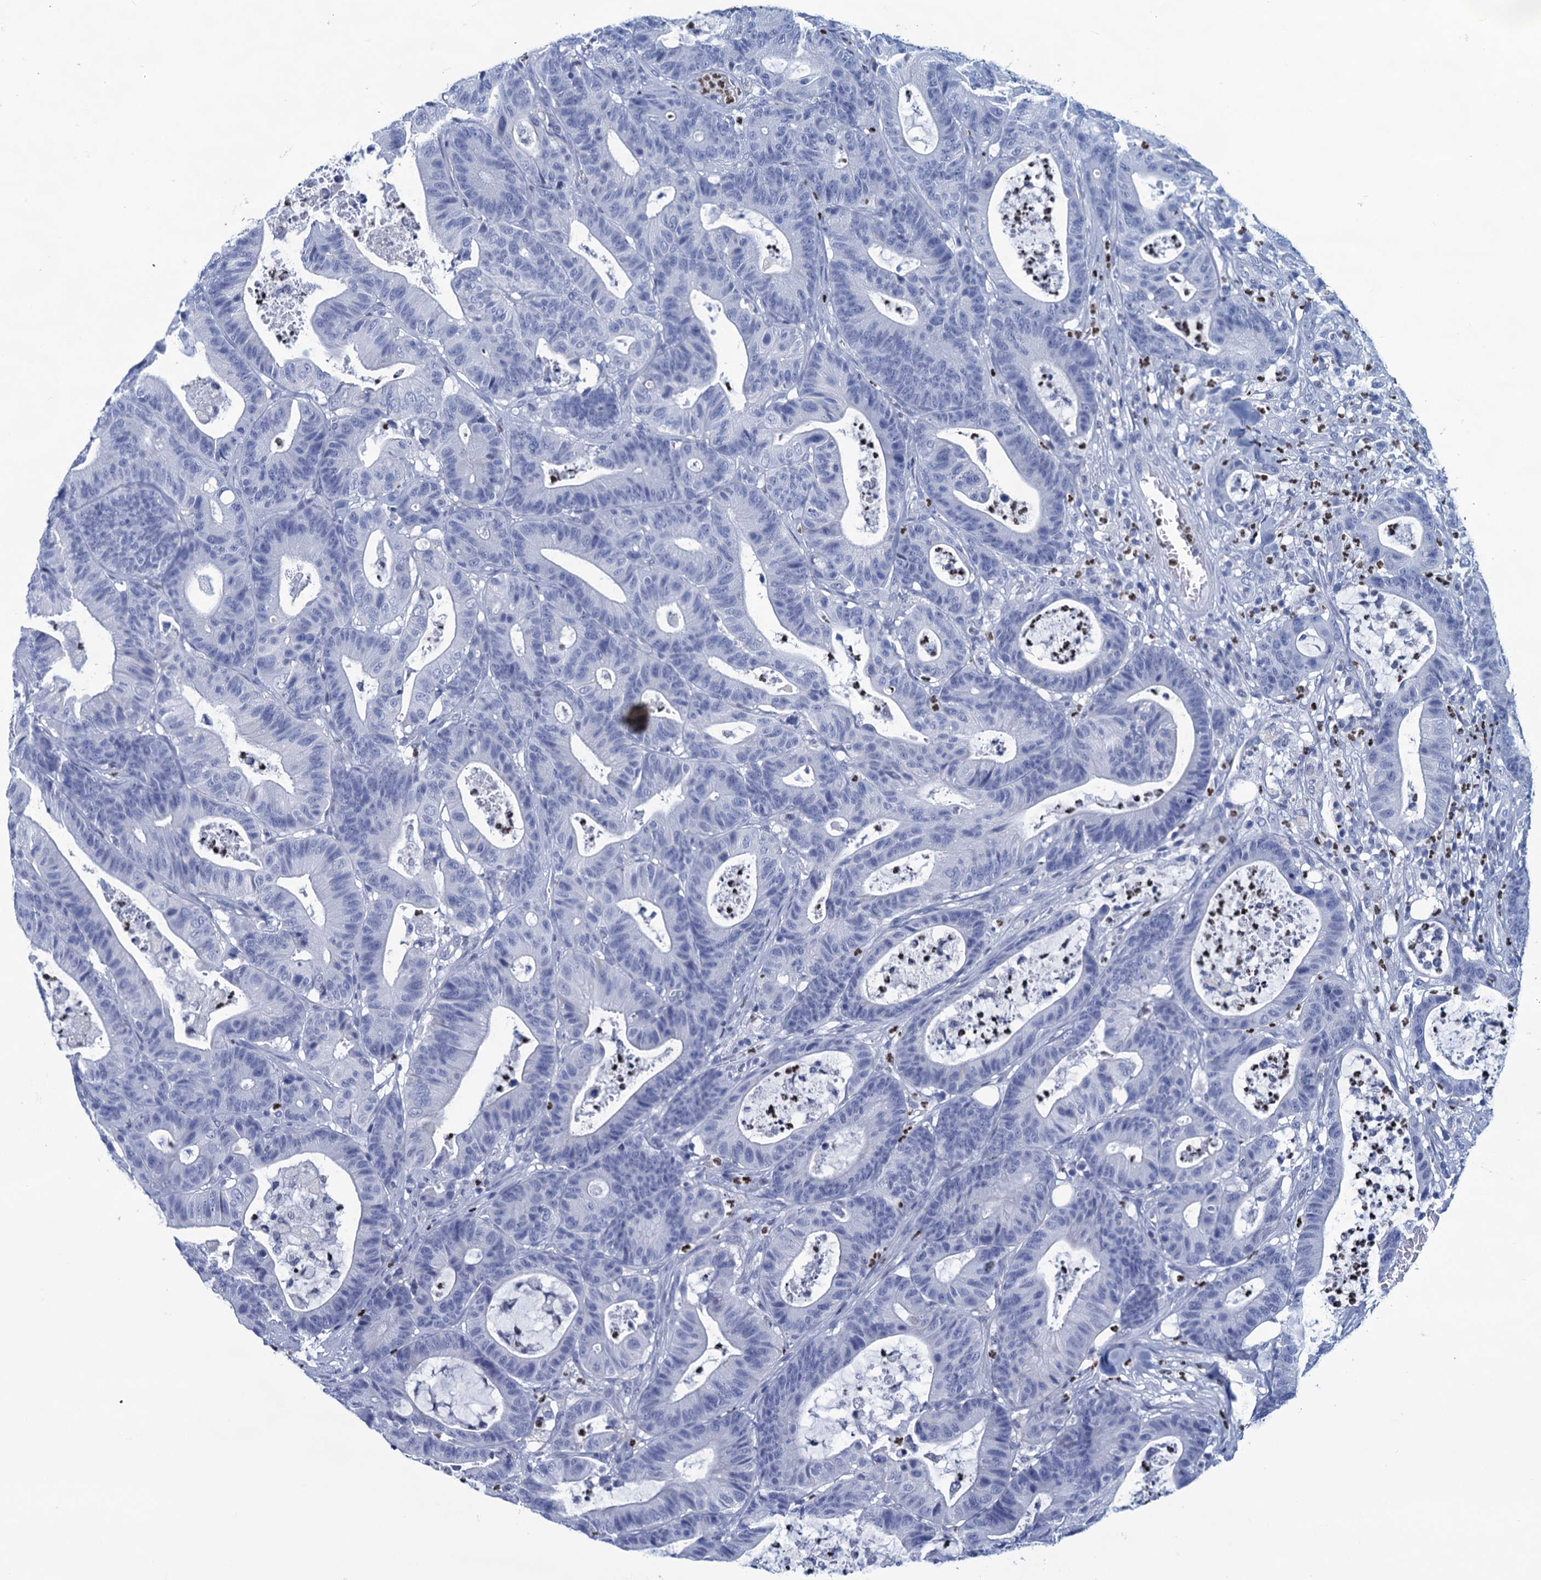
{"staining": {"intensity": "negative", "quantity": "none", "location": "none"}, "tissue": "colorectal cancer", "cell_type": "Tumor cells", "image_type": "cancer", "snomed": [{"axis": "morphology", "description": "Adenocarcinoma, NOS"}, {"axis": "topography", "description": "Colon"}], "caption": "IHC histopathology image of neoplastic tissue: human colorectal cancer stained with DAB exhibits no significant protein positivity in tumor cells. (DAB (3,3'-diaminobenzidine) IHC, high magnification).", "gene": "RHCG", "patient": {"sex": "female", "age": 84}}